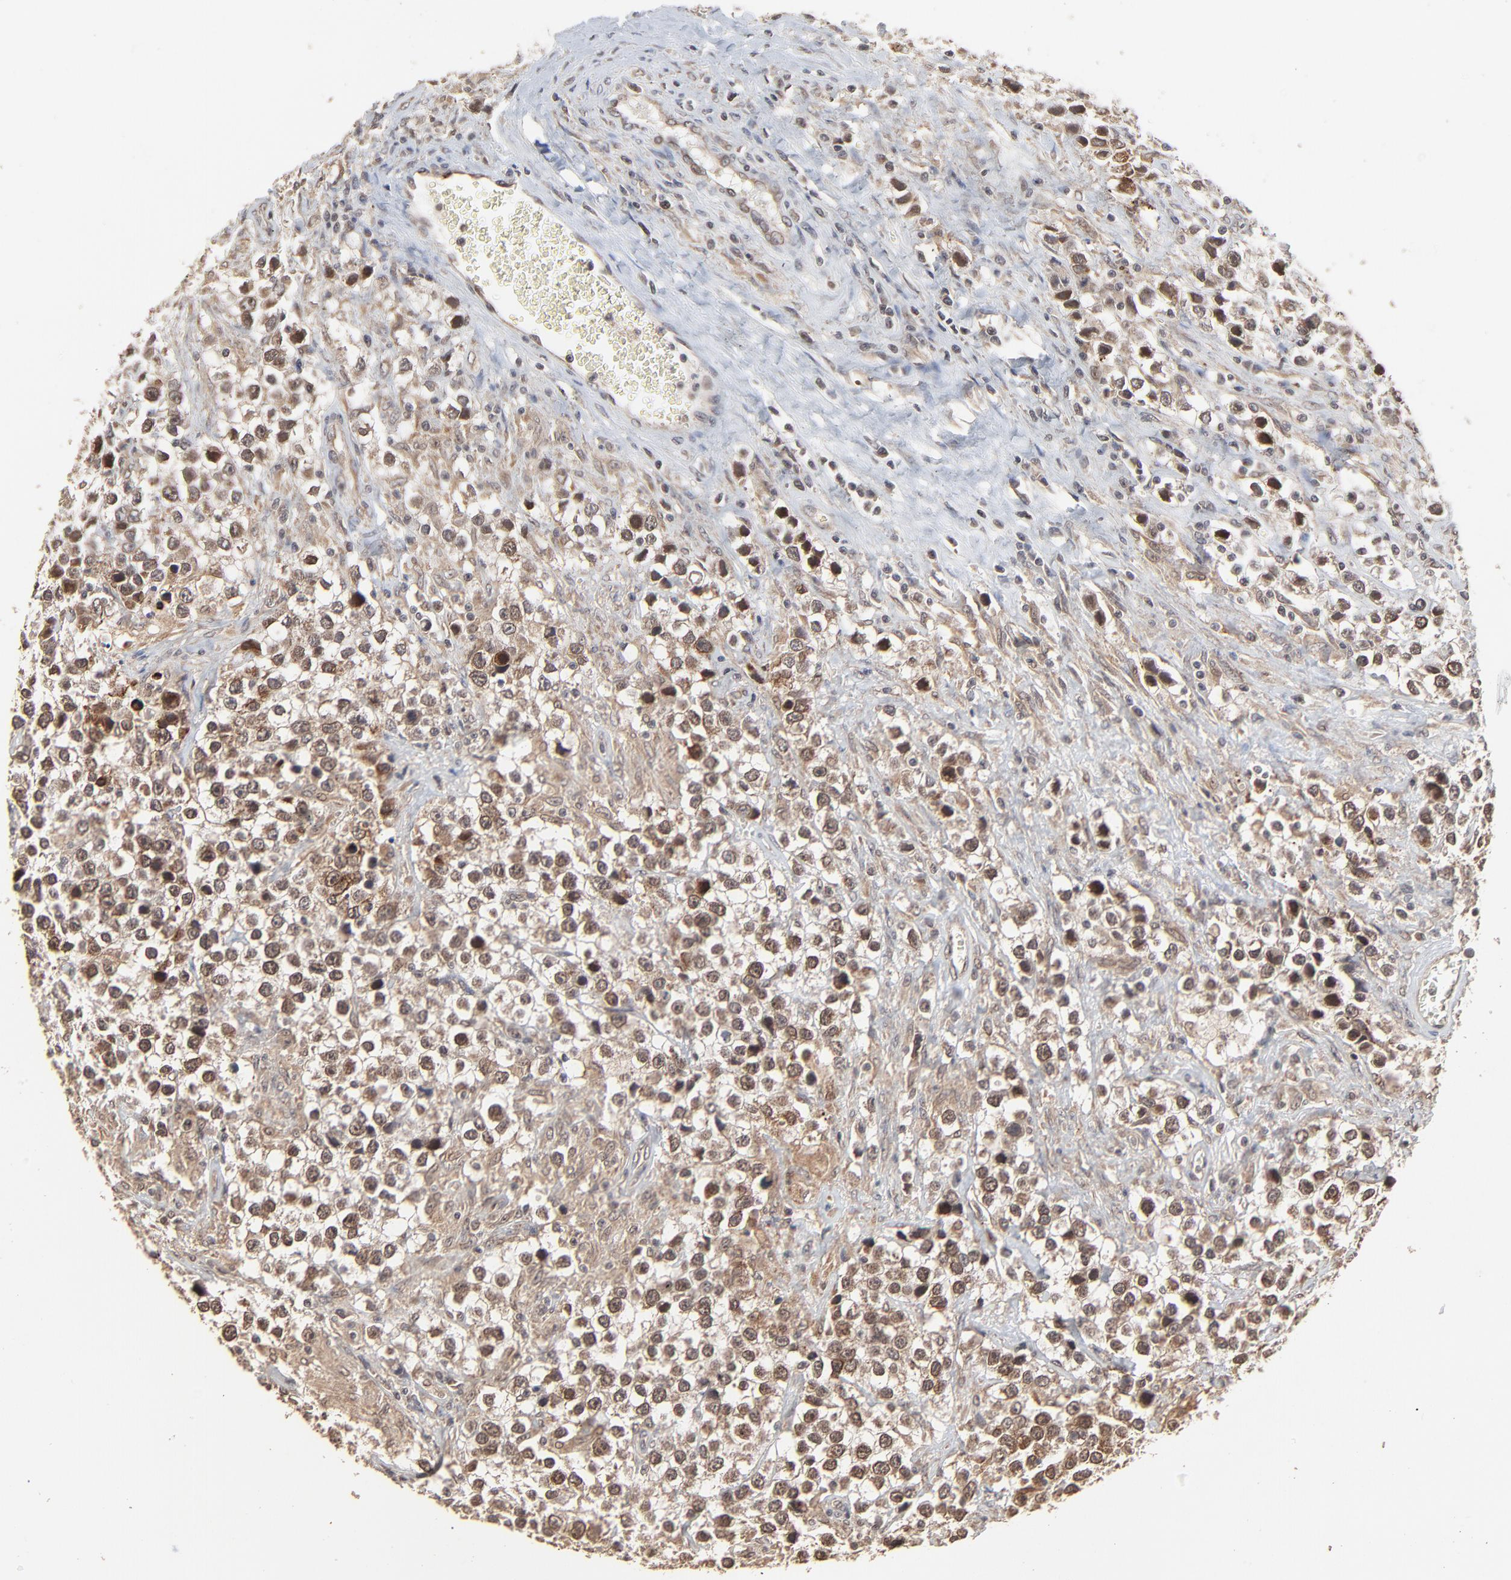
{"staining": {"intensity": "moderate", "quantity": "<25%", "location": "cytoplasmic/membranous,nuclear"}, "tissue": "testis cancer", "cell_type": "Tumor cells", "image_type": "cancer", "snomed": [{"axis": "morphology", "description": "Seminoma, NOS"}, {"axis": "topography", "description": "Testis"}], "caption": "Brown immunohistochemical staining in human testis cancer (seminoma) shows moderate cytoplasmic/membranous and nuclear positivity in approximately <25% of tumor cells.", "gene": "FAM227A", "patient": {"sex": "male", "age": 43}}